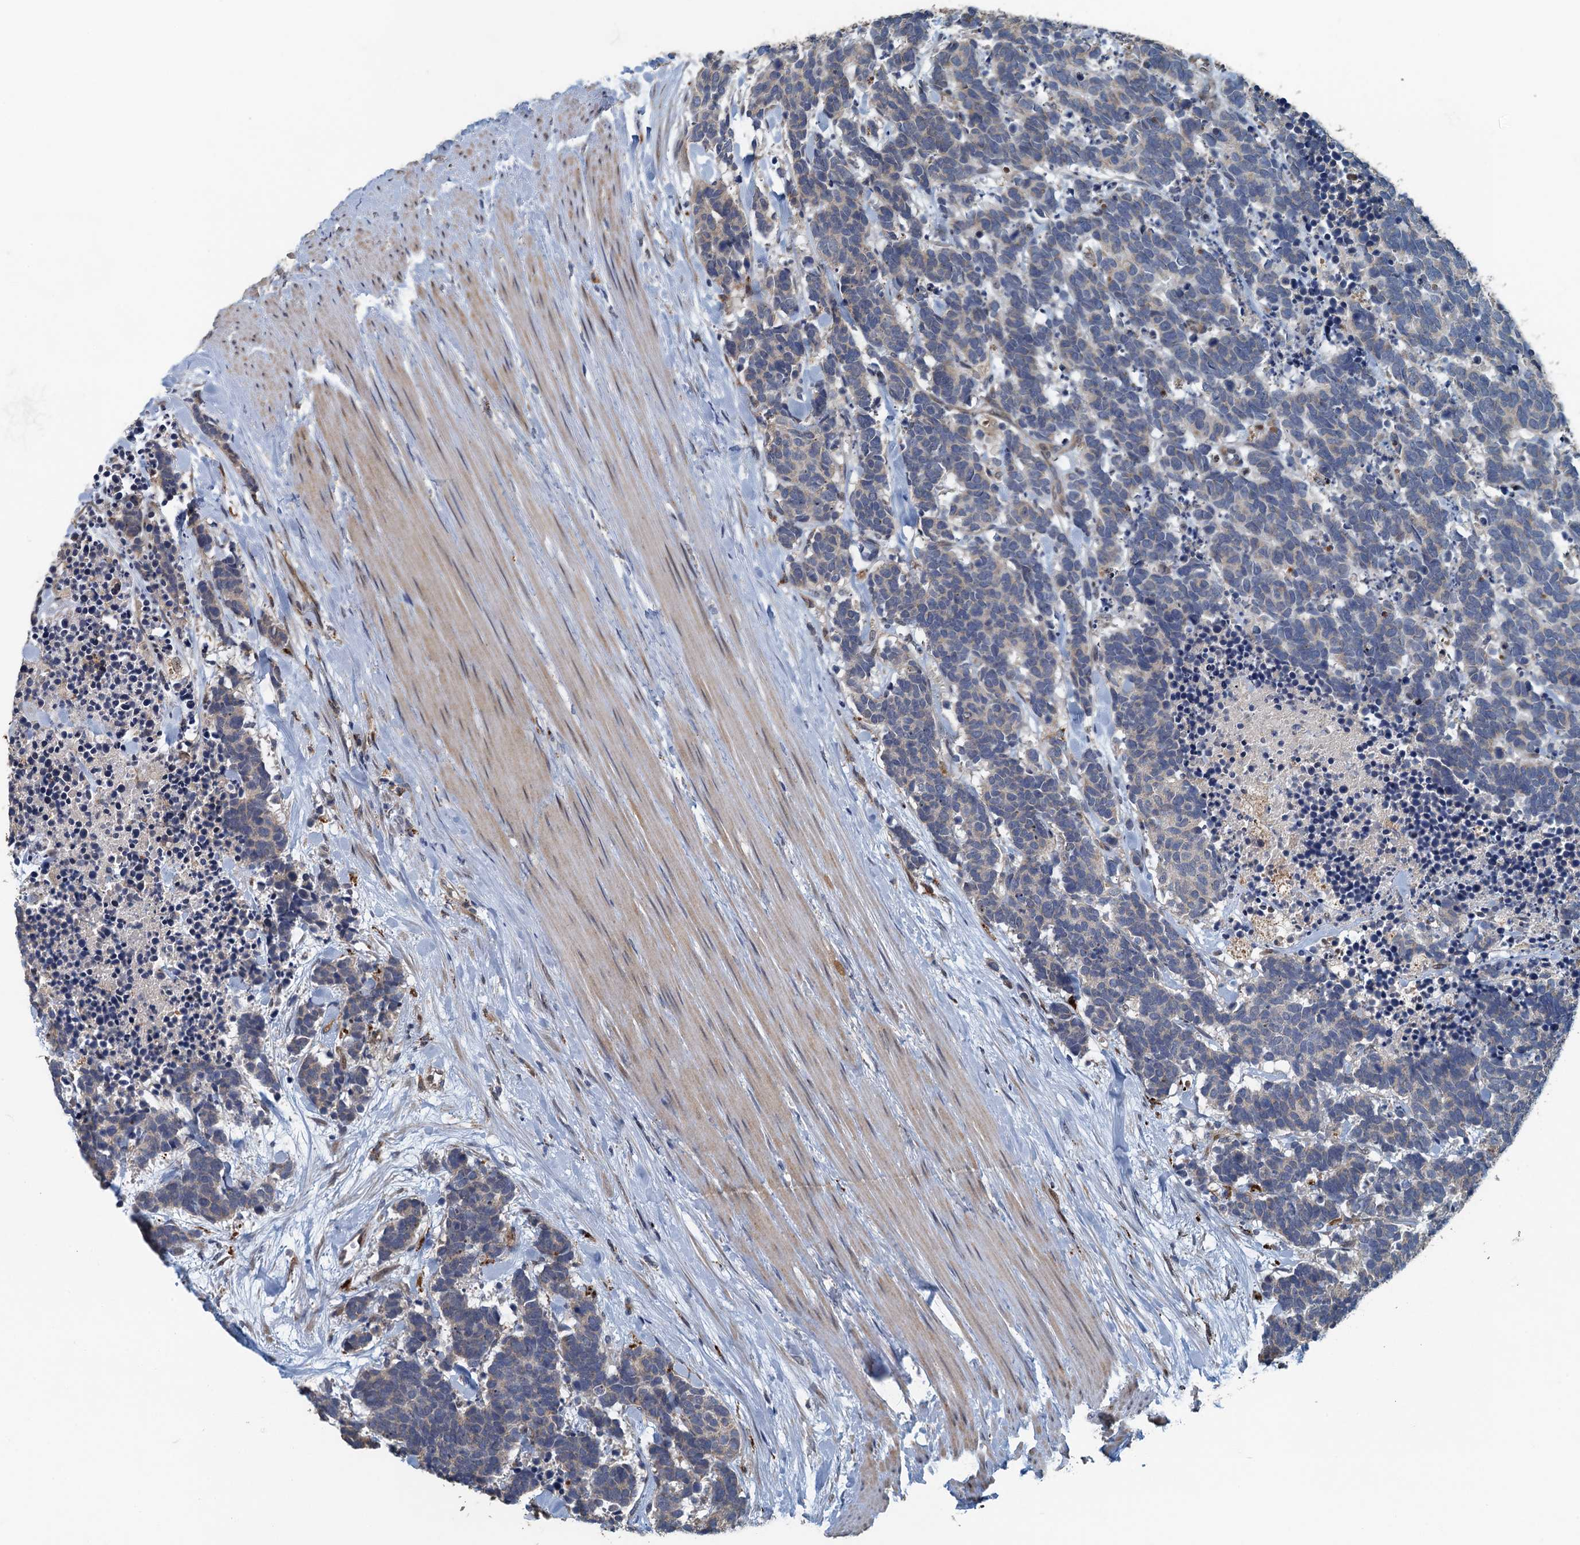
{"staining": {"intensity": "negative", "quantity": "none", "location": "none"}, "tissue": "carcinoid", "cell_type": "Tumor cells", "image_type": "cancer", "snomed": [{"axis": "morphology", "description": "Carcinoma, NOS"}, {"axis": "morphology", "description": "Carcinoid, malignant, NOS"}, {"axis": "topography", "description": "Prostate"}], "caption": "Immunohistochemistry (IHC) image of neoplastic tissue: carcinoid stained with DAB (3,3'-diaminobenzidine) demonstrates no significant protein staining in tumor cells. (Stains: DAB (3,3'-diaminobenzidine) immunohistochemistry with hematoxylin counter stain, Microscopy: brightfield microscopy at high magnification).", "gene": "AGRN", "patient": {"sex": "male", "age": 57}}